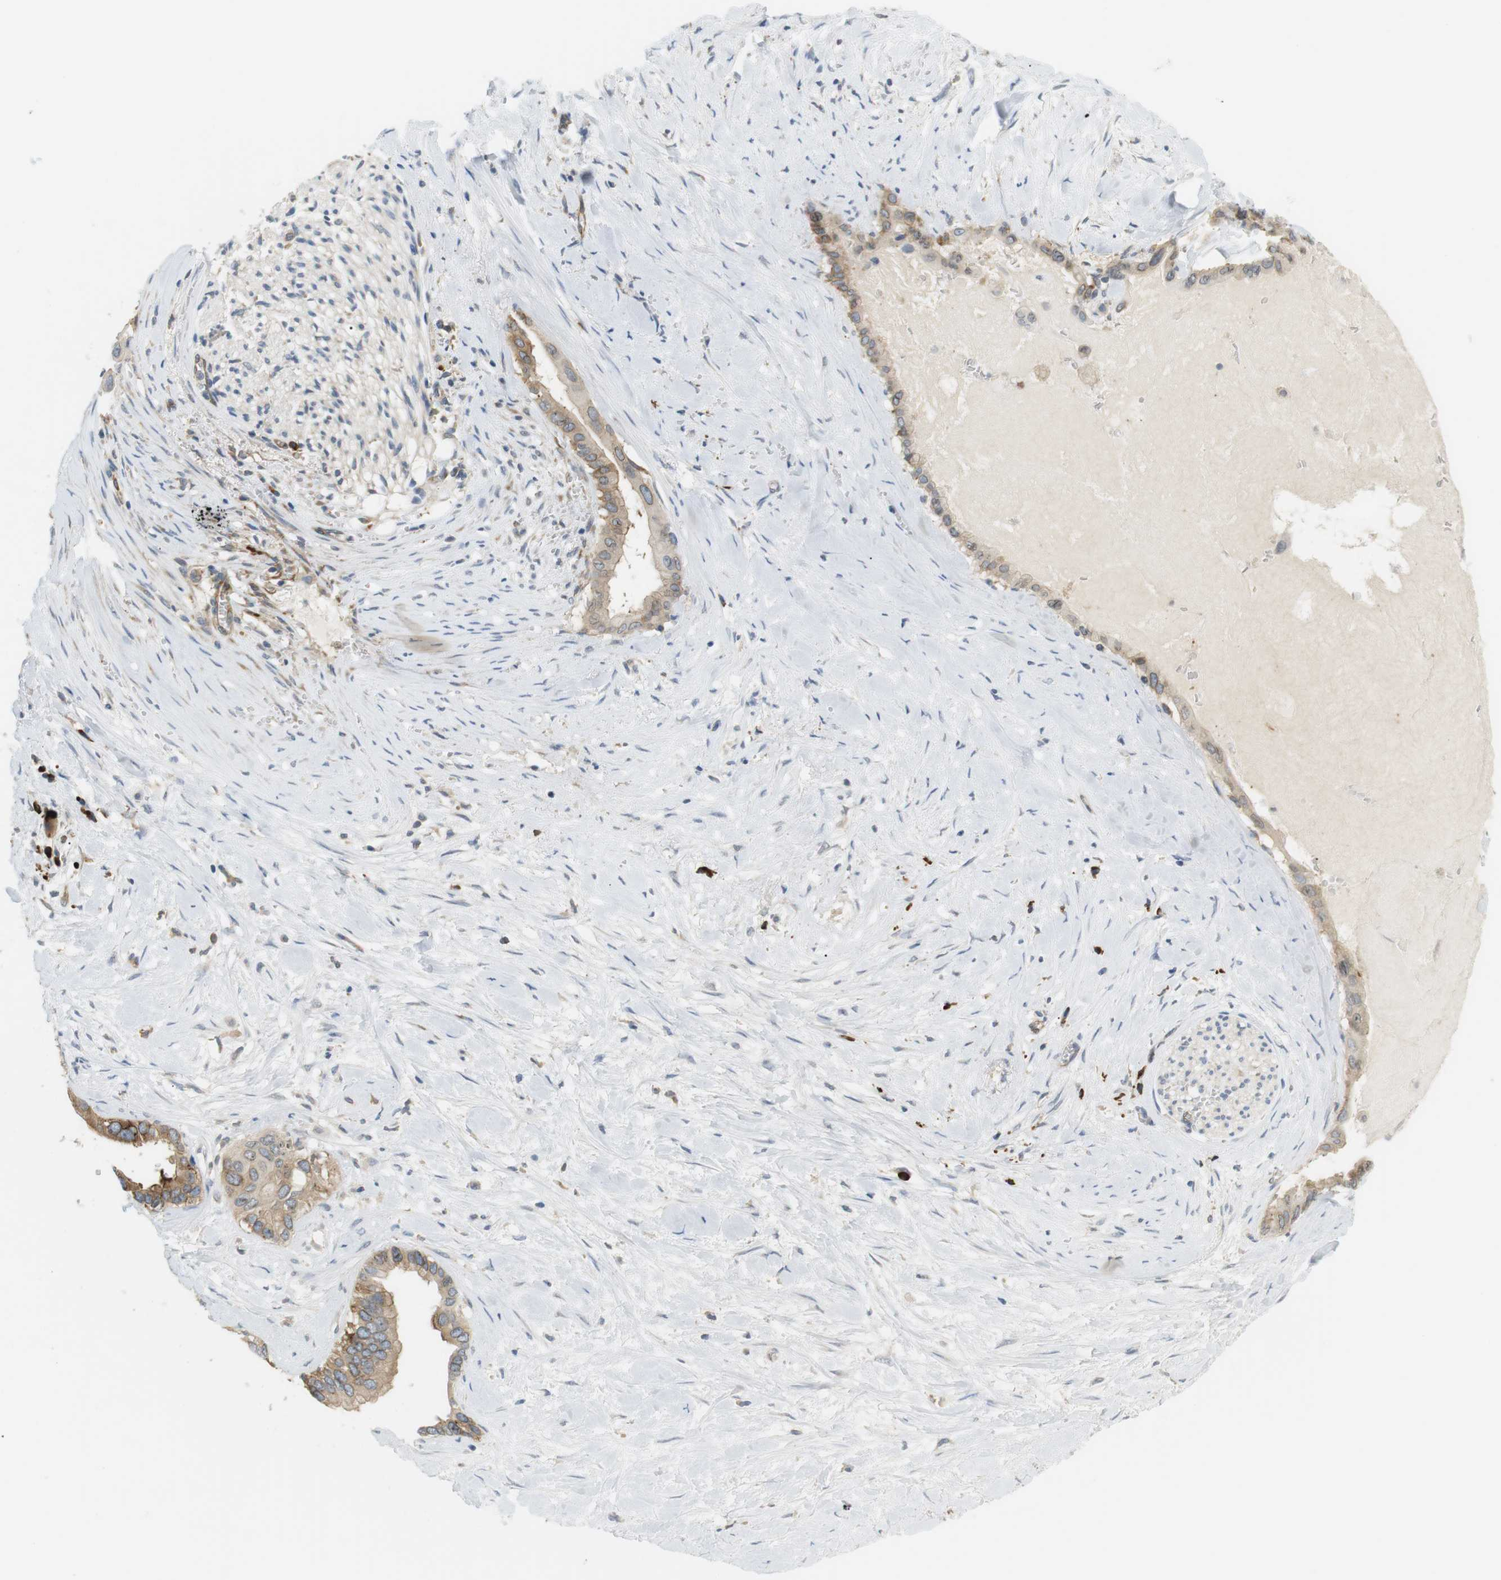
{"staining": {"intensity": "weak", "quantity": ">75%", "location": "cytoplasmic/membranous"}, "tissue": "pancreatic cancer", "cell_type": "Tumor cells", "image_type": "cancer", "snomed": [{"axis": "morphology", "description": "Adenocarcinoma, NOS"}, {"axis": "topography", "description": "Pancreas"}], "caption": "Immunohistochemical staining of human pancreatic cancer (adenocarcinoma) shows low levels of weak cytoplasmic/membranous protein expression in approximately >75% of tumor cells. (brown staining indicates protein expression, while blue staining denotes nuclei).", "gene": "TMEM200A", "patient": {"sex": "male", "age": 55}}